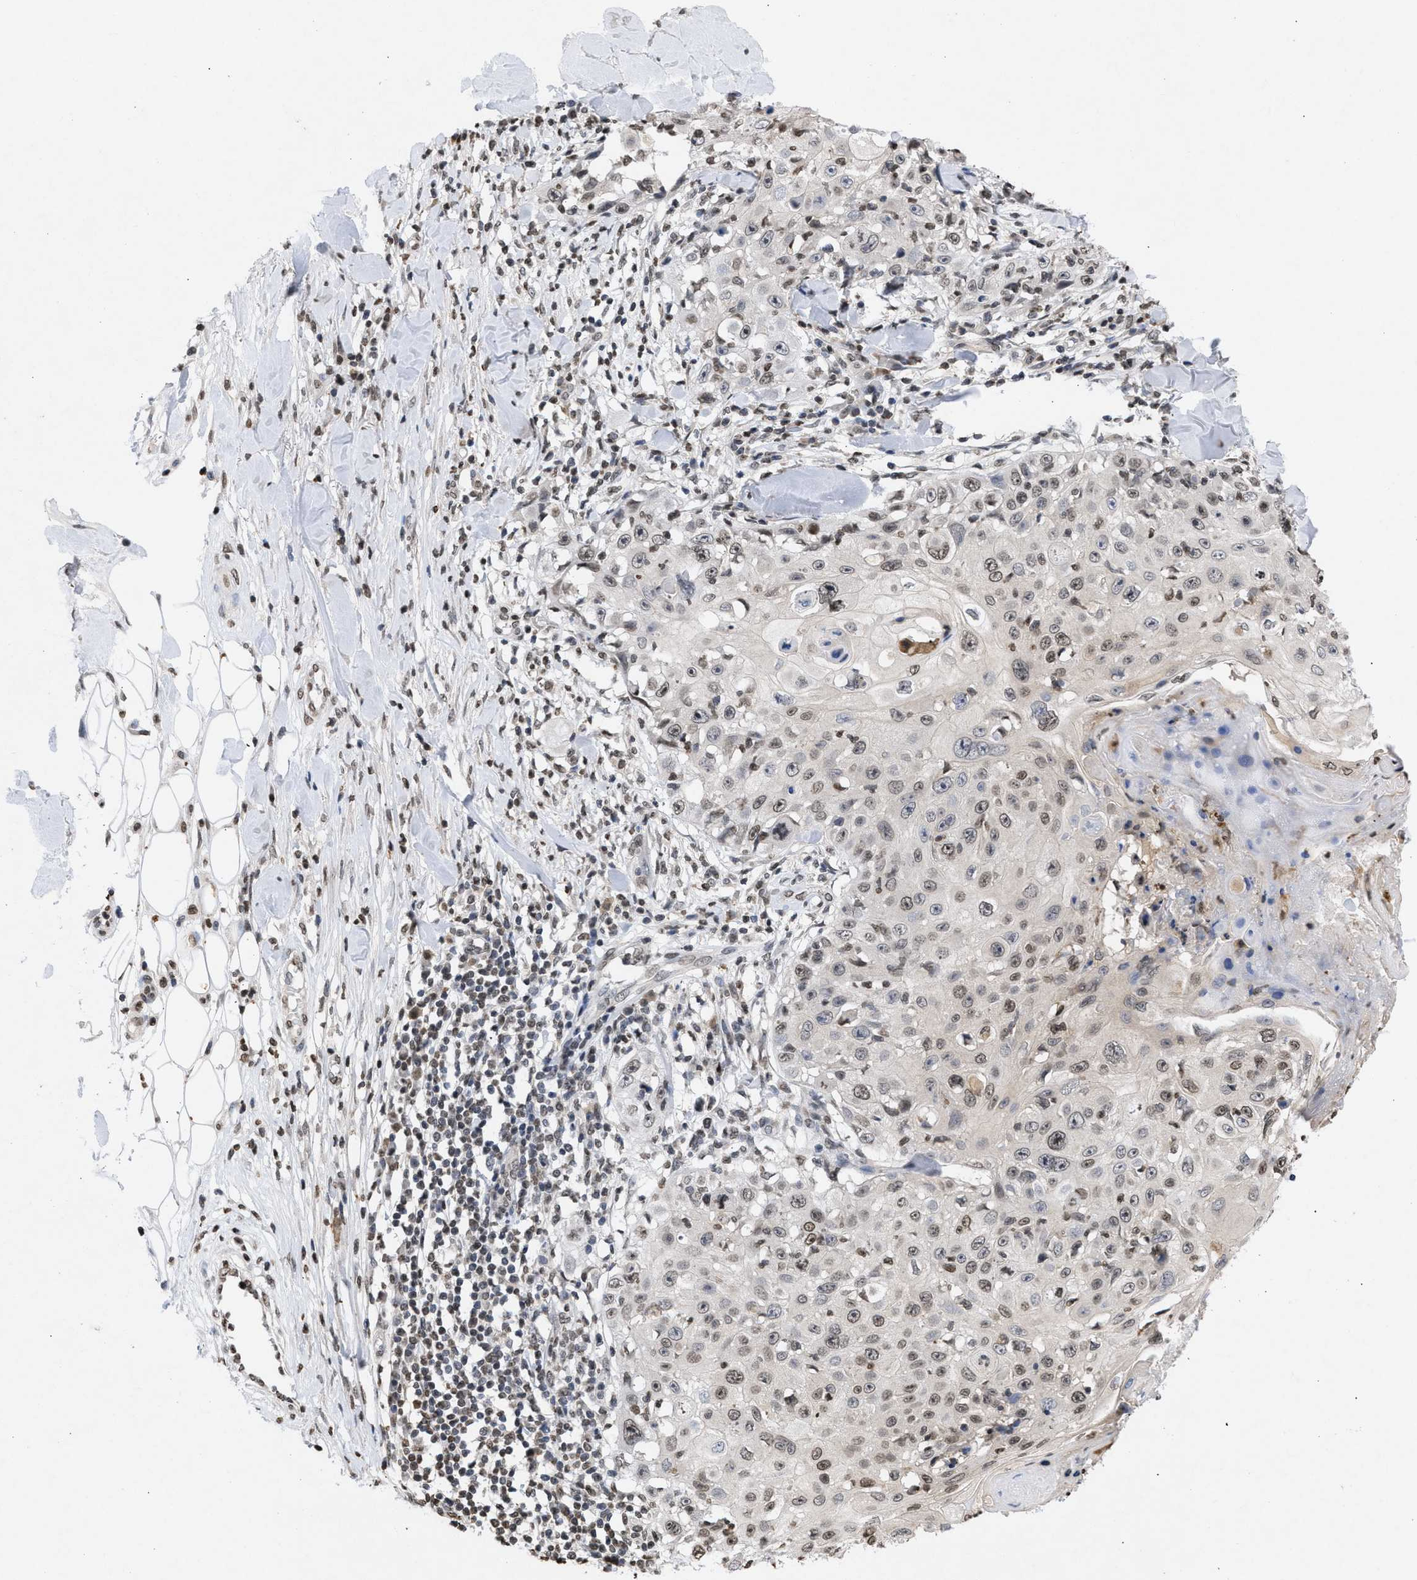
{"staining": {"intensity": "weak", "quantity": "25%-75%", "location": "nuclear"}, "tissue": "skin cancer", "cell_type": "Tumor cells", "image_type": "cancer", "snomed": [{"axis": "morphology", "description": "Squamous cell carcinoma, NOS"}, {"axis": "topography", "description": "Skin"}], "caption": "High-power microscopy captured an immunohistochemistry (IHC) photomicrograph of skin cancer (squamous cell carcinoma), revealing weak nuclear staining in approximately 25%-75% of tumor cells.", "gene": "NUP35", "patient": {"sex": "male", "age": 86}}